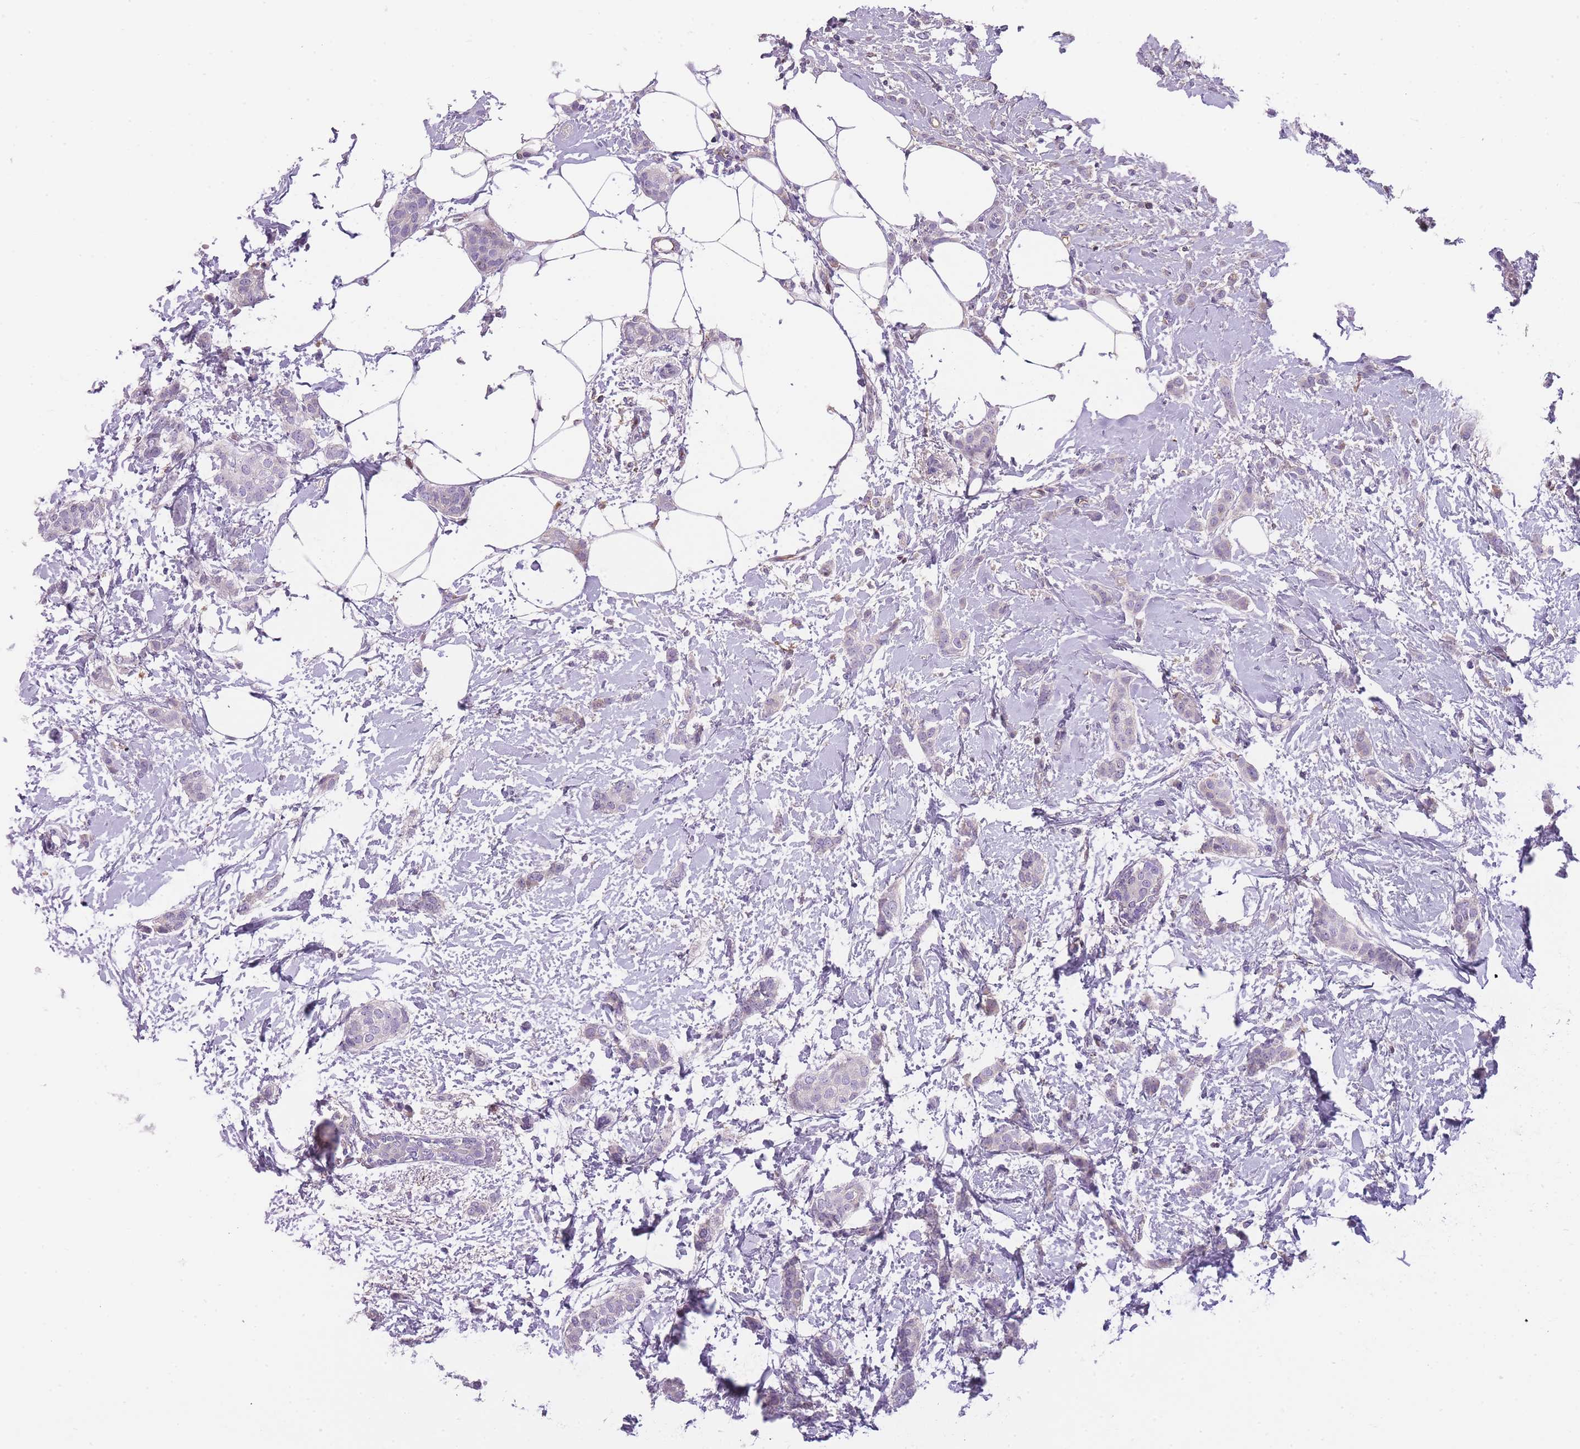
{"staining": {"intensity": "weak", "quantity": "<25%", "location": "cytoplasmic/membranous"}, "tissue": "breast cancer", "cell_type": "Tumor cells", "image_type": "cancer", "snomed": [{"axis": "morphology", "description": "Duct carcinoma"}, {"axis": "topography", "description": "Breast"}], "caption": "This photomicrograph is of breast intraductal carcinoma stained with immunohistochemistry (IHC) to label a protein in brown with the nuclei are counter-stained blue. There is no staining in tumor cells.", "gene": "GNAT1", "patient": {"sex": "female", "age": 72}}